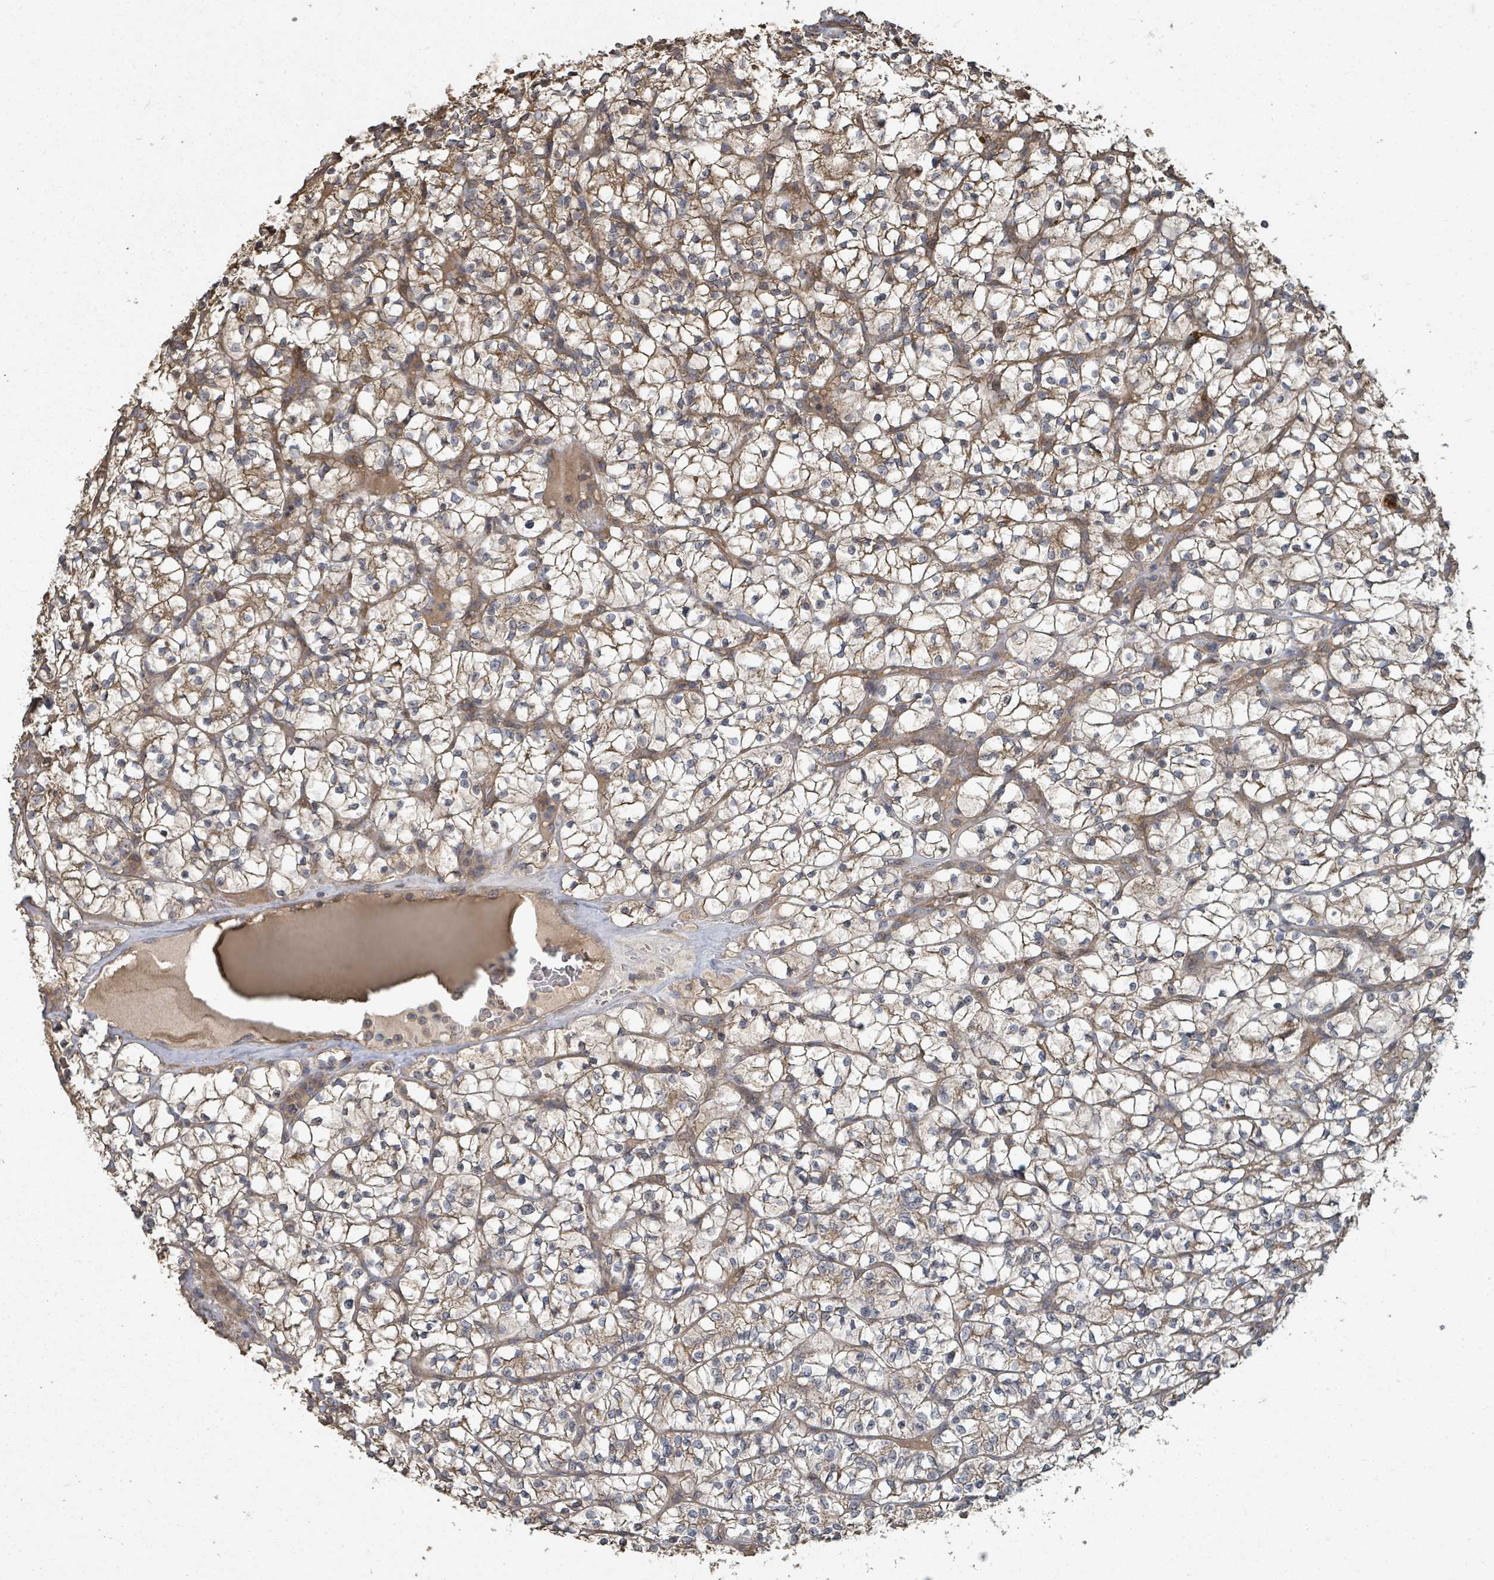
{"staining": {"intensity": "moderate", "quantity": "25%-75%", "location": "cytoplasmic/membranous"}, "tissue": "renal cancer", "cell_type": "Tumor cells", "image_type": "cancer", "snomed": [{"axis": "morphology", "description": "Adenocarcinoma, NOS"}, {"axis": "topography", "description": "Kidney"}], "caption": "Tumor cells reveal medium levels of moderate cytoplasmic/membranous expression in about 25%-75% of cells in human renal cancer.", "gene": "WDFY1", "patient": {"sex": "female", "age": 64}}